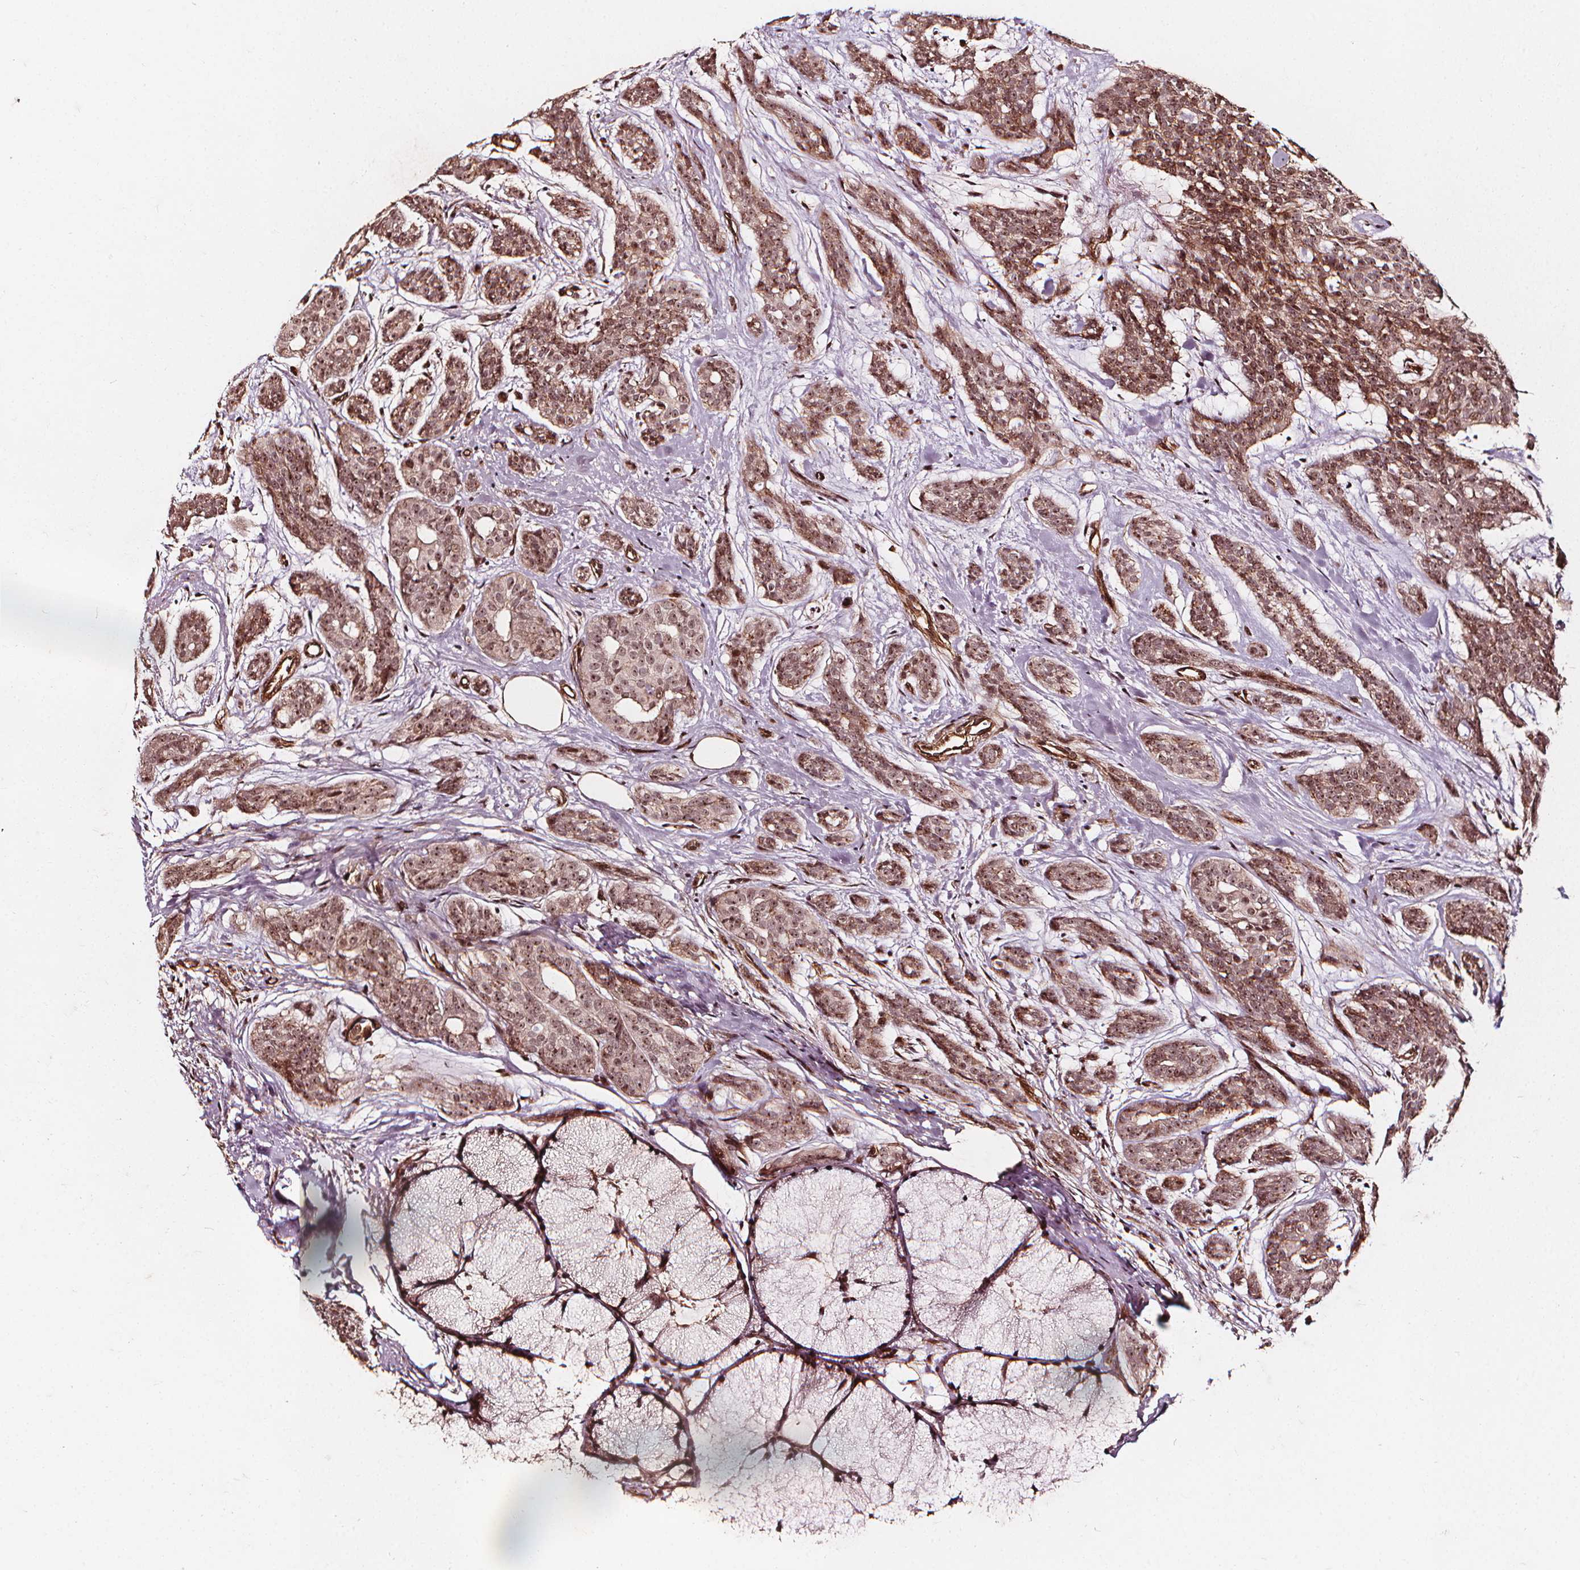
{"staining": {"intensity": "moderate", "quantity": ">75%", "location": "cytoplasmic/membranous,nuclear"}, "tissue": "head and neck cancer", "cell_type": "Tumor cells", "image_type": "cancer", "snomed": [{"axis": "morphology", "description": "Adenocarcinoma, NOS"}, {"axis": "topography", "description": "Head-Neck"}], "caption": "Head and neck cancer stained with a brown dye demonstrates moderate cytoplasmic/membranous and nuclear positive expression in about >75% of tumor cells.", "gene": "EXOSC9", "patient": {"sex": "male", "age": 66}}